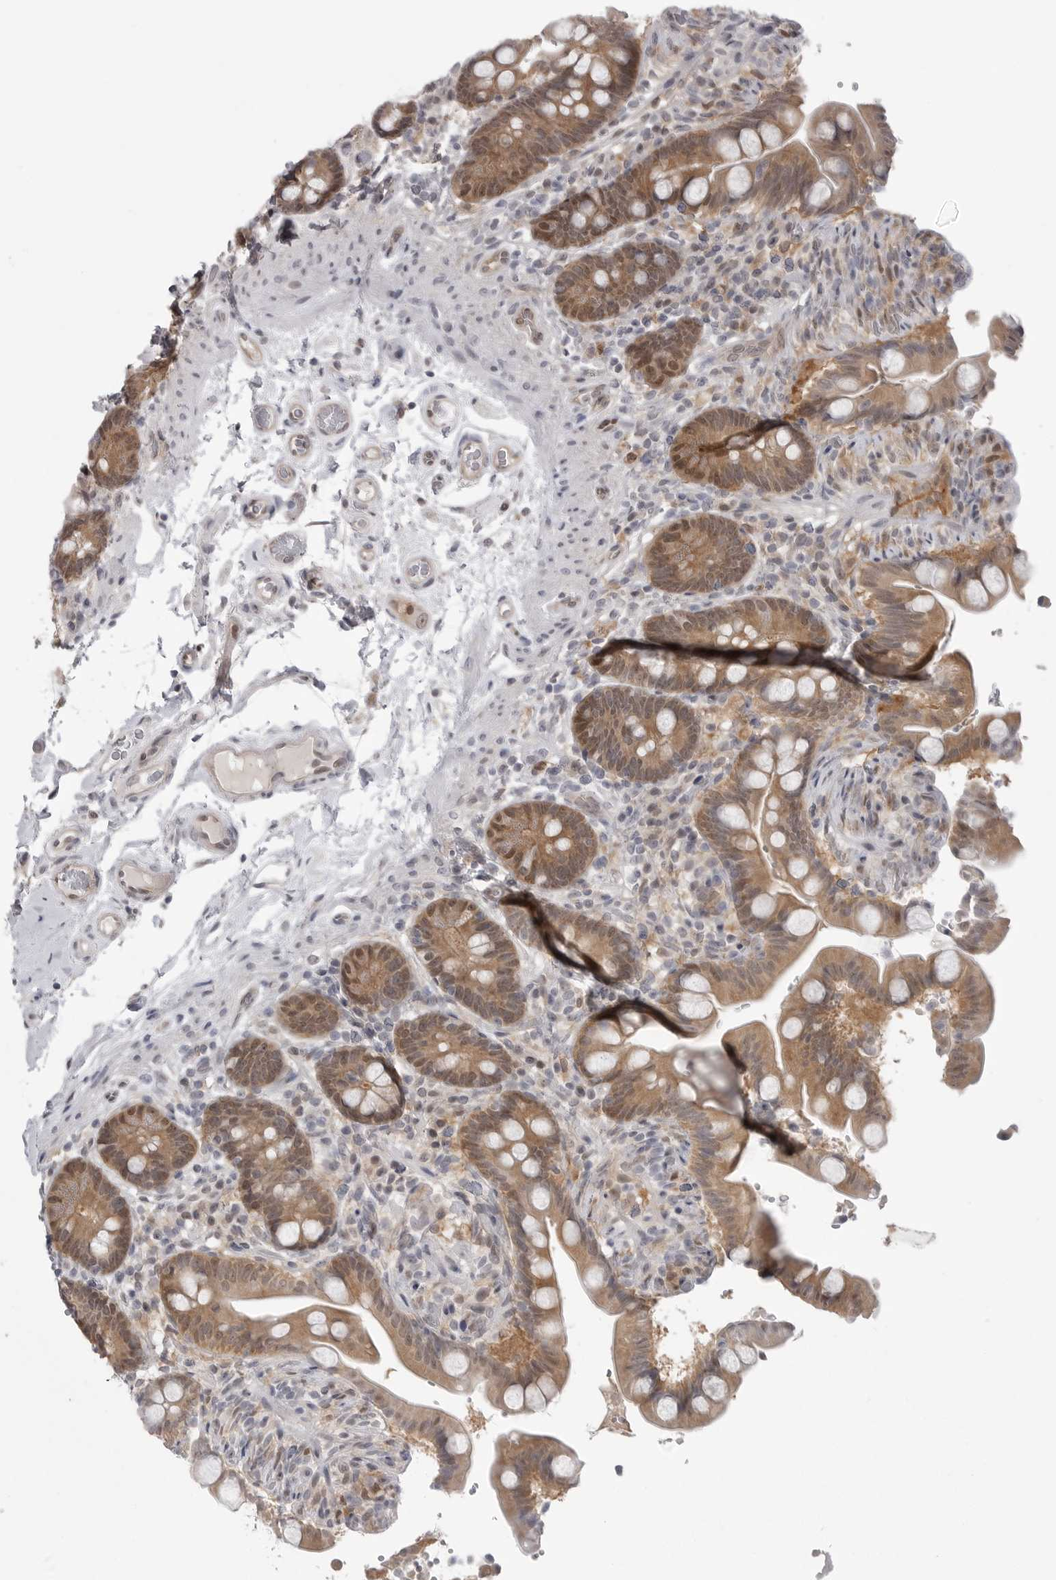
{"staining": {"intensity": "weak", "quantity": ">75%", "location": "cytoplasmic/membranous,nuclear"}, "tissue": "colon", "cell_type": "Endothelial cells", "image_type": "normal", "snomed": [{"axis": "morphology", "description": "Normal tissue, NOS"}, {"axis": "topography", "description": "Smooth muscle"}, {"axis": "topography", "description": "Colon"}], "caption": "Immunohistochemical staining of unremarkable colon exhibits weak cytoplasmic/membranous,nuclear protein positivity in approximately >75% of endothelial cells.", "gene": "PNPO", "patient": {"sex": "male", "age": 73}}